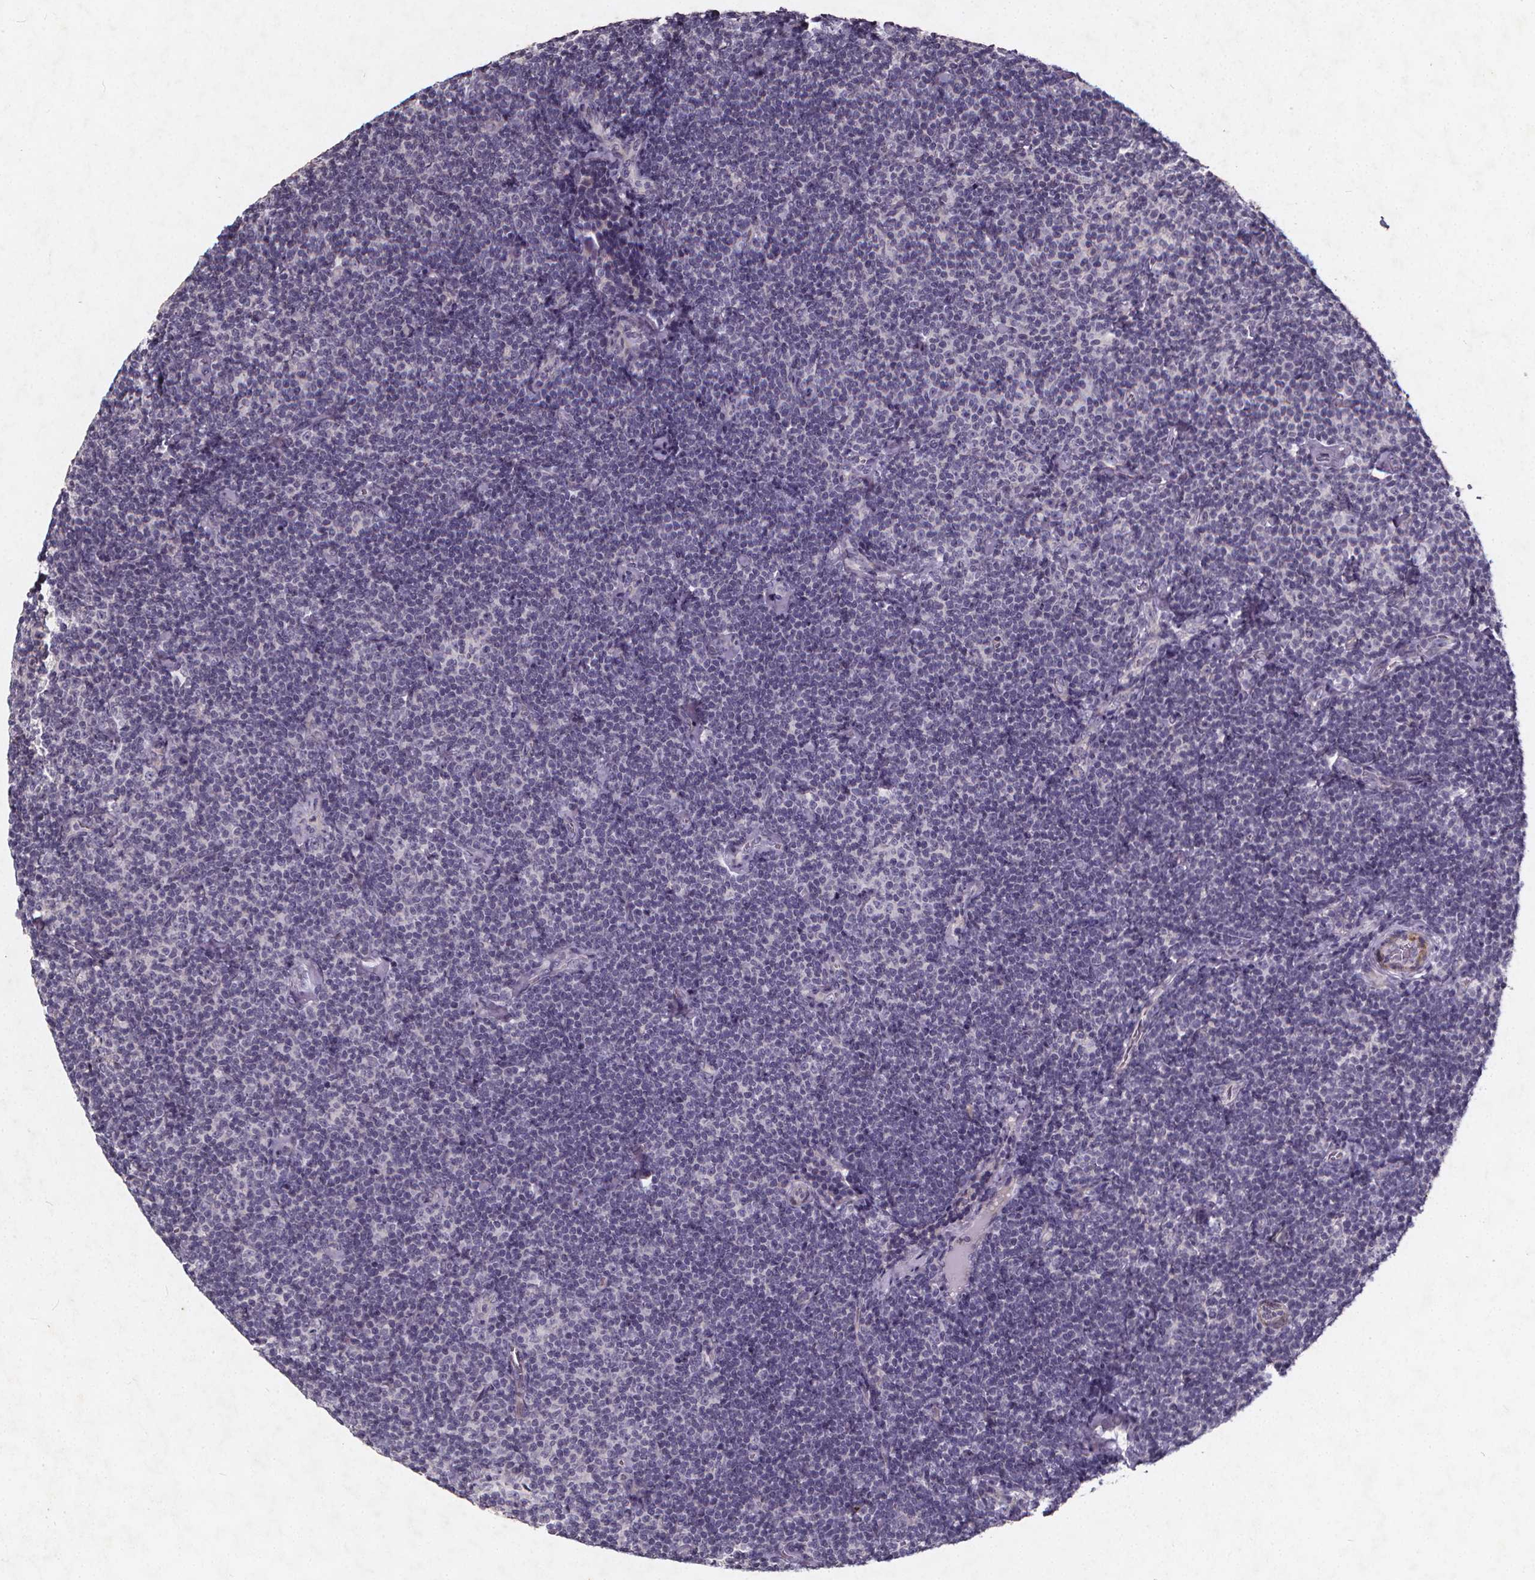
{"staining": {"intensity": "negative", "quantity": "none", "location": "none"}, "tissue": "lymphoma", "cell_type": "Tumor cells", "image_type": "cancer", "snomed": [{"axis": "morphology", "description": "Malignant lymphoma, non-Hodgkin's type, Low grade"}, {"axis": "topography", "description": "Lymph node"}], "caption": "Micrograph shows no protein positivity in tumor cells of lymphoma tissue. (Stains: DAB immunohistochemistry with hematoxylin counter stain, Microscopy: brightfield microscopy at high magnification).", "gene": "TSPAN14", "patient": {"sex": "male", "age": 81}}